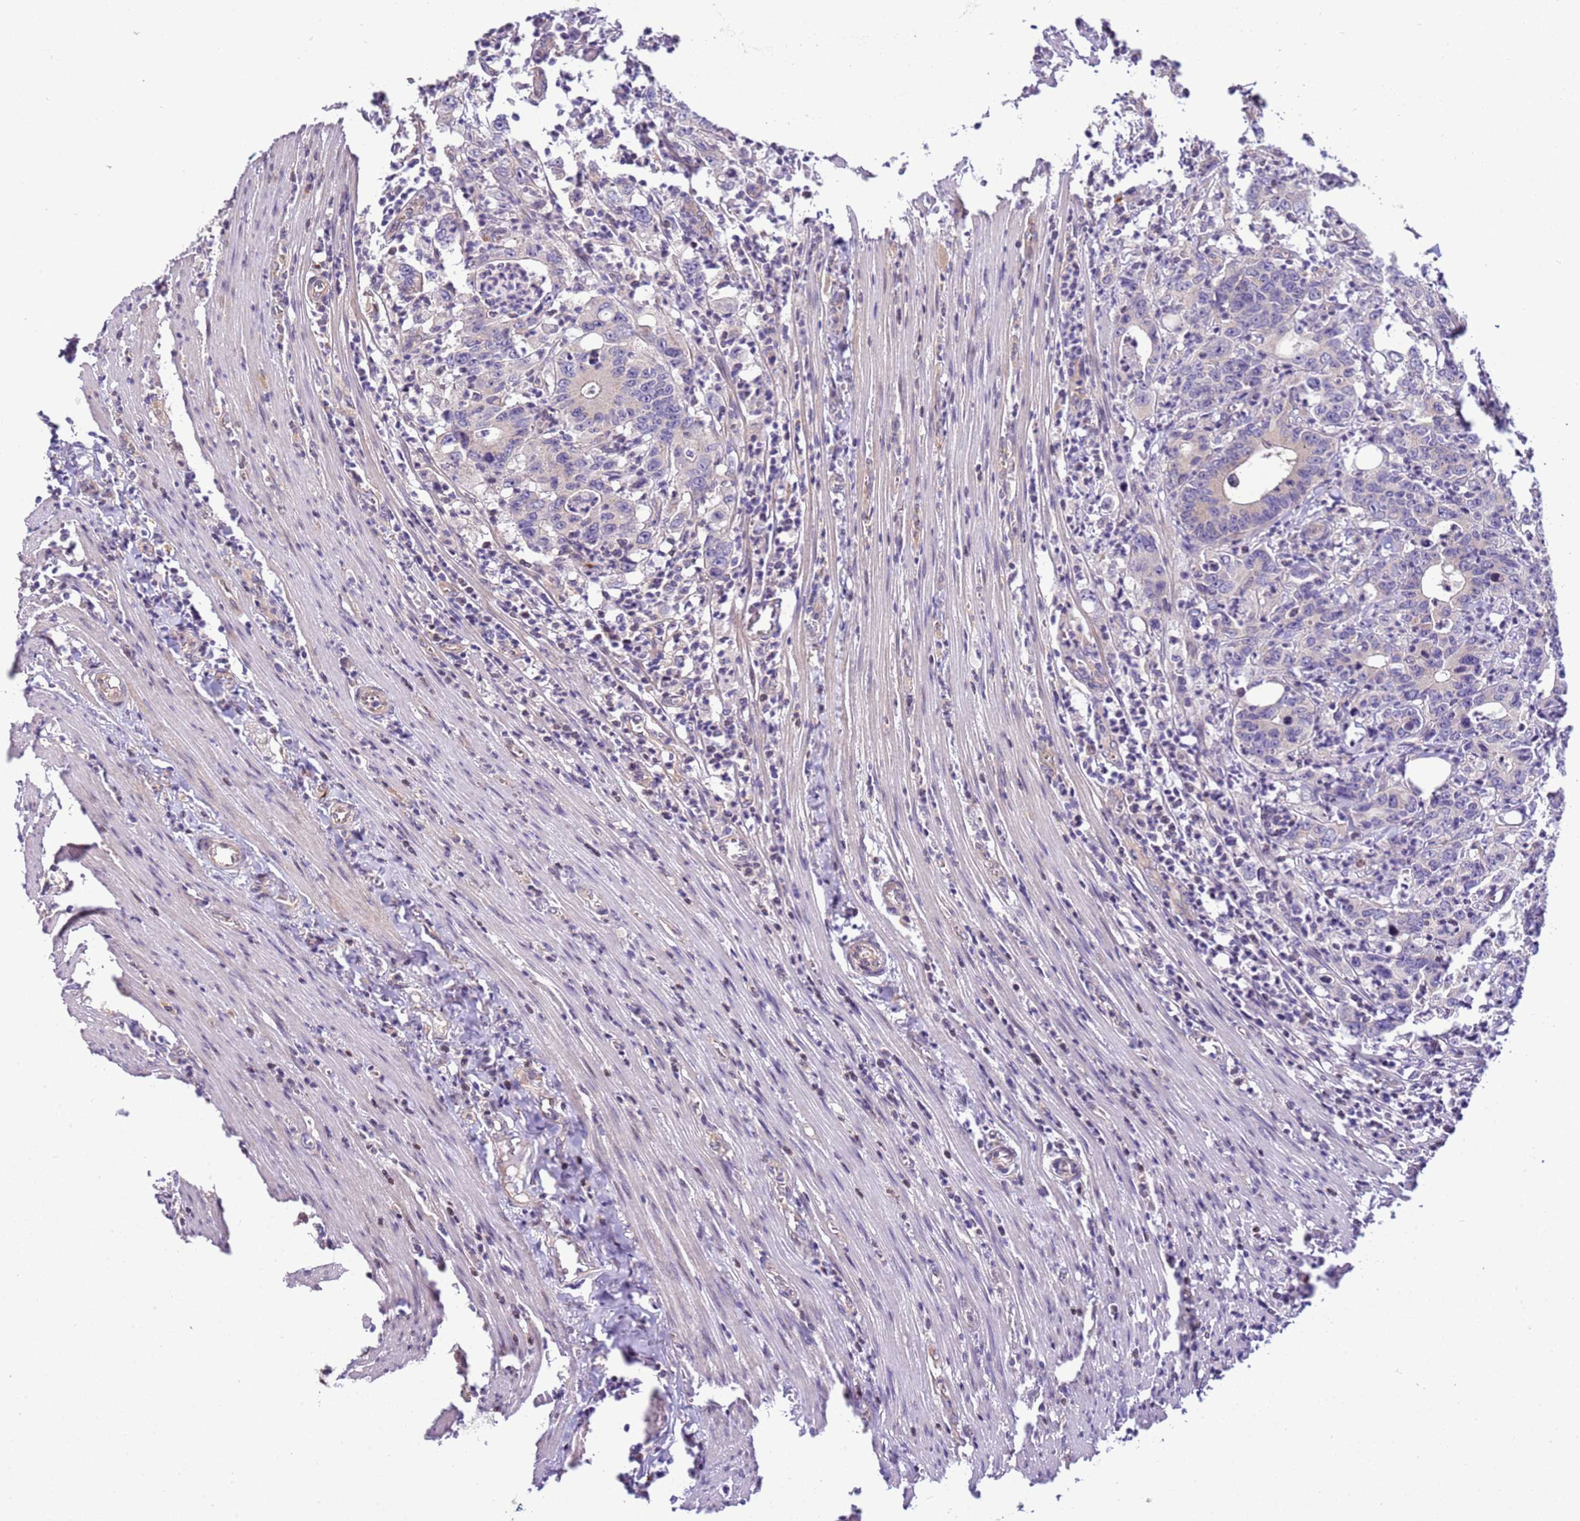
{"staining": {"intensity": "negative", "quantity": "none", "location": "none"}, "tissue": "colorectal cancer", "cell_type": "Tumor cells", "image_type": "cancer", "snomed": [{"axis": "morphology", "description": "Adenocarcinoma, NOS"}, {"axis": "topography", "description": "Colon"}], "caption": "A micrograph of human adenocarcinoma (colorectal) is negative for staining in tumor cells. Nuclei are stained in blue.", "gene": "SCARA3", "patient": {"sex": "female", "age": 75}}